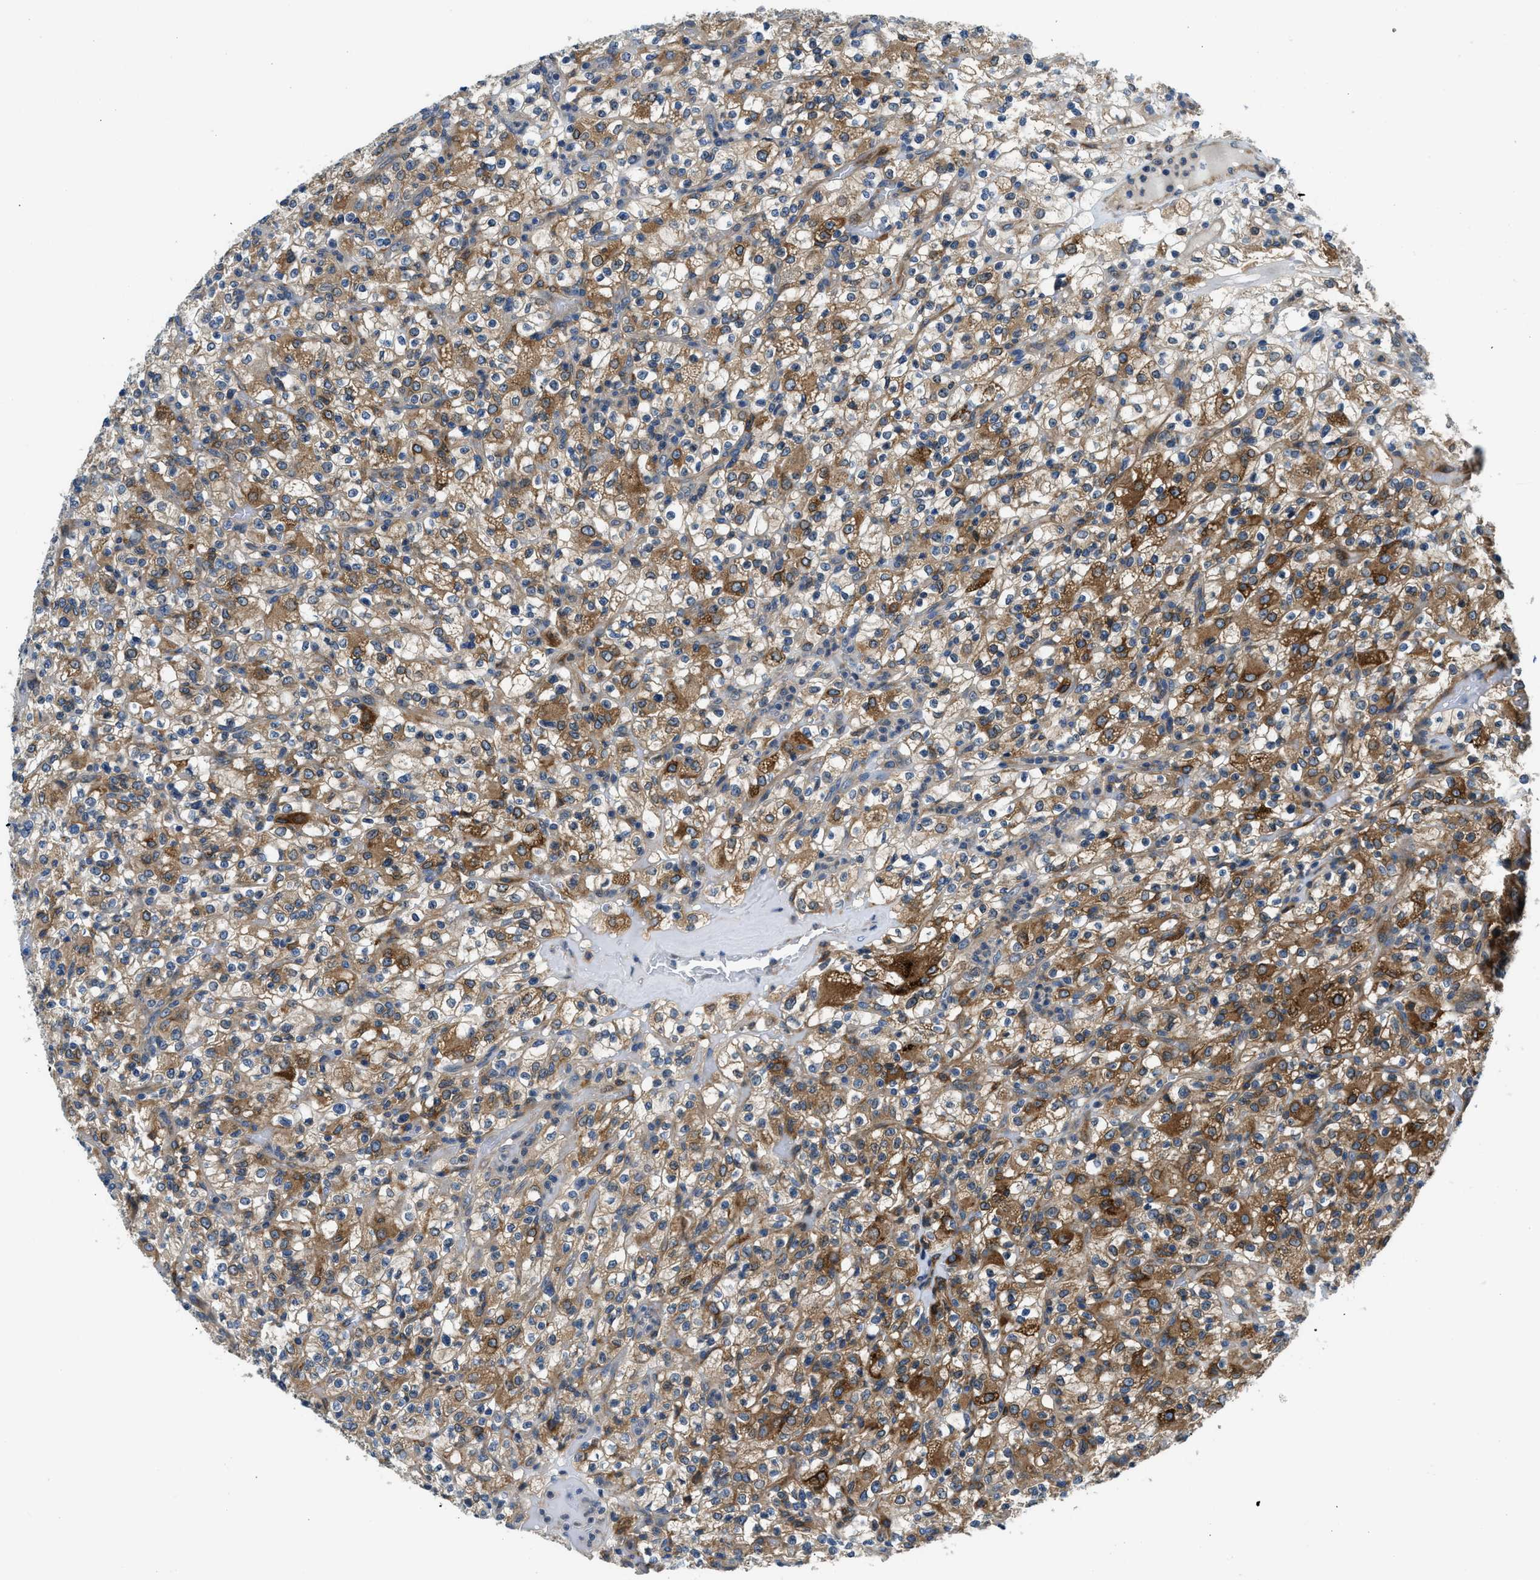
{"staining": {"intensity": "moderate", "quantity": ">75%", "location": "cytoplasmic/membranous"}, "tissue": "renal cancer", "cell_type": "Tumor cells", "image_type": "cancer", "snomed": [{"axis": "morphology", "description": "Normal tissue, NOS"}, {"axis": "morphology", "description": "Adenocarcinoma, NOS"}, {"axis": "topography", "description": "Kidney"}], "caption": "Protein expression analysis of adenocarcinoma (renal) reveals moderate cytoplasmic/membranous staining in about >75% of tumor cells. (DAB = brown stain, brightfield microscopy at high magnification).", "gene": "LPIN2", "patient": {"sex": "female", "age": 72}}